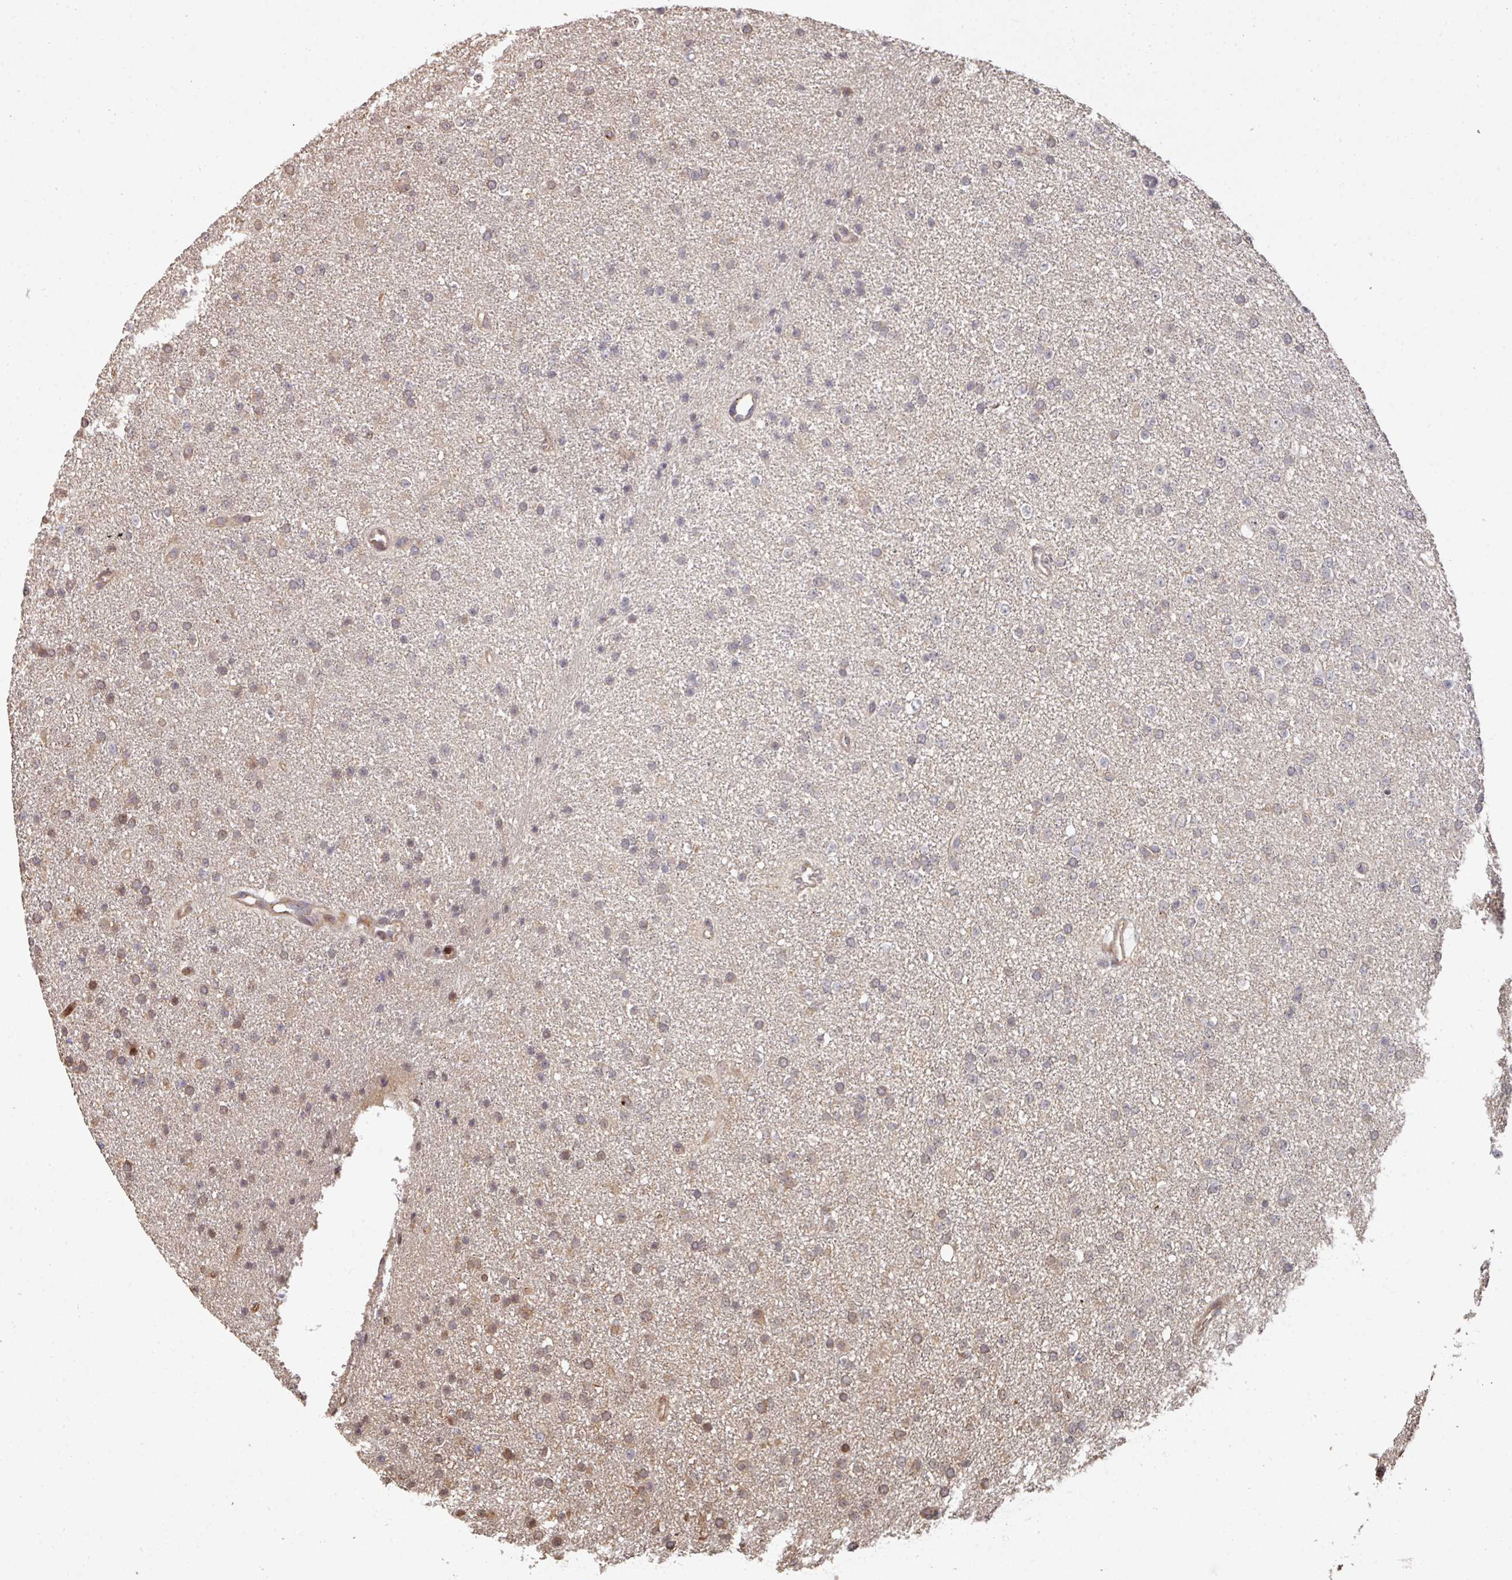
{"staining": {"intensity": "weak", "quantity": "25%-75%", "location": "cytoplasmic/membranous"}, "tissue": "glioma", "cell_type": "Tumor cells", "image_type": "cancer", "snomed": [{"axis": "morphology", "description": "Glioma, malignant, Low grade"}, {"axis": "topography", "description": "Brain"}], "caption": "IHC image of neoplastic tissue: human glioma stained using immunohistochemistry shows low levels of weak protein expression localized specifically in the cytoplasmic/membranous of tumor cells, appearing as a cytoplasmic/membranous brown color.", "gene": "CA7", "patient": {"sex": "female", "age": 34}}